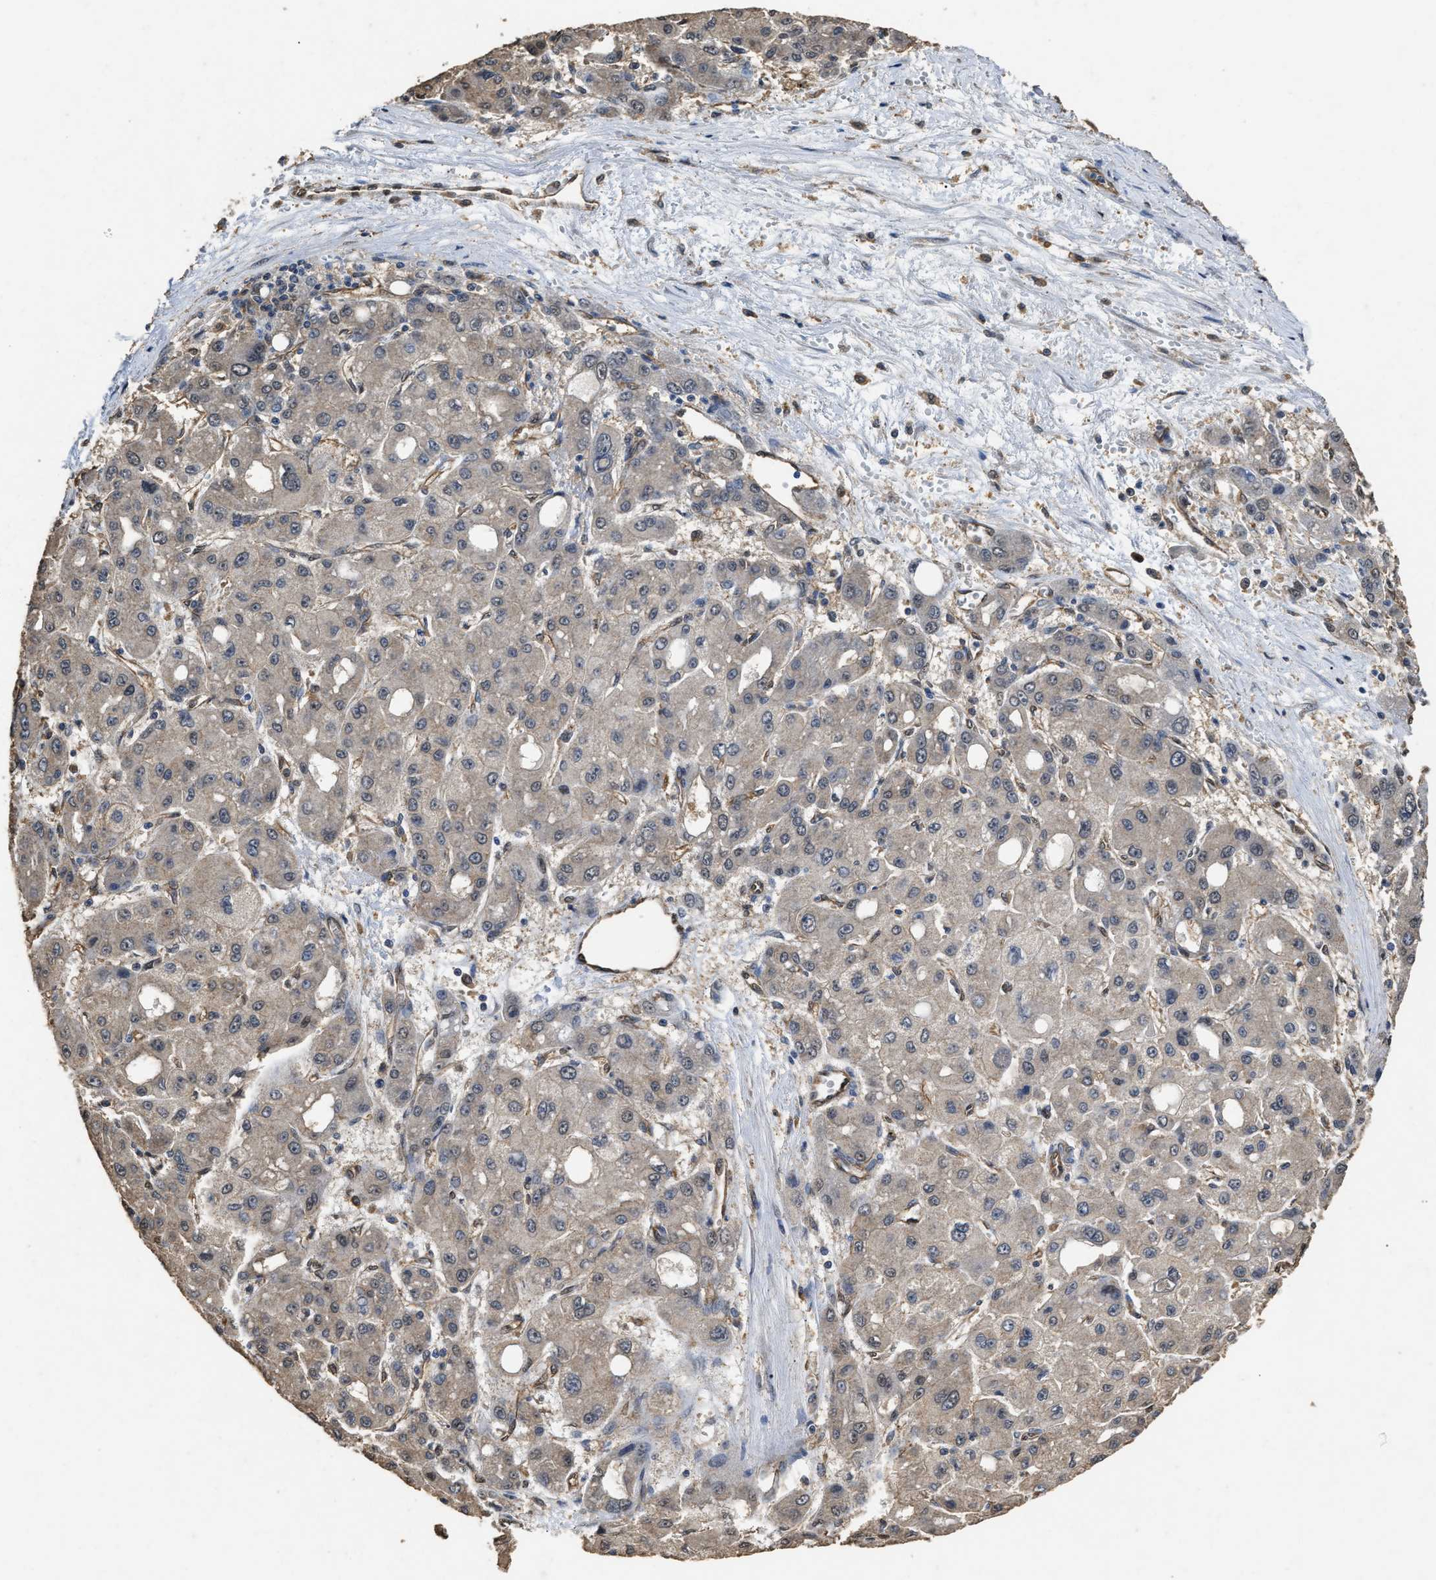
{"staining": {"intensity": "weak", "quantity": ">75%", "location": "cytoplasmic/membranous,nuclear"}, "tissue": "liver cancer", "cell_type": "Tumor cells", "image_type": "cancer", "snomed": [{"axis": "morphology", "description": "Carcinoma, Hepatocellular, NOS"}, {"axis": "topography", "description": "Liver"}], "caption": "Liver cancer (hepatocellular carcinoma) stained with a brown dye demonstrates weak cytoplasmic/membranous and nuclear positive positivity in about >75% of tumor cells.", "gene": "YWHAE", "patient": {"sex": "male", "age": 55}}